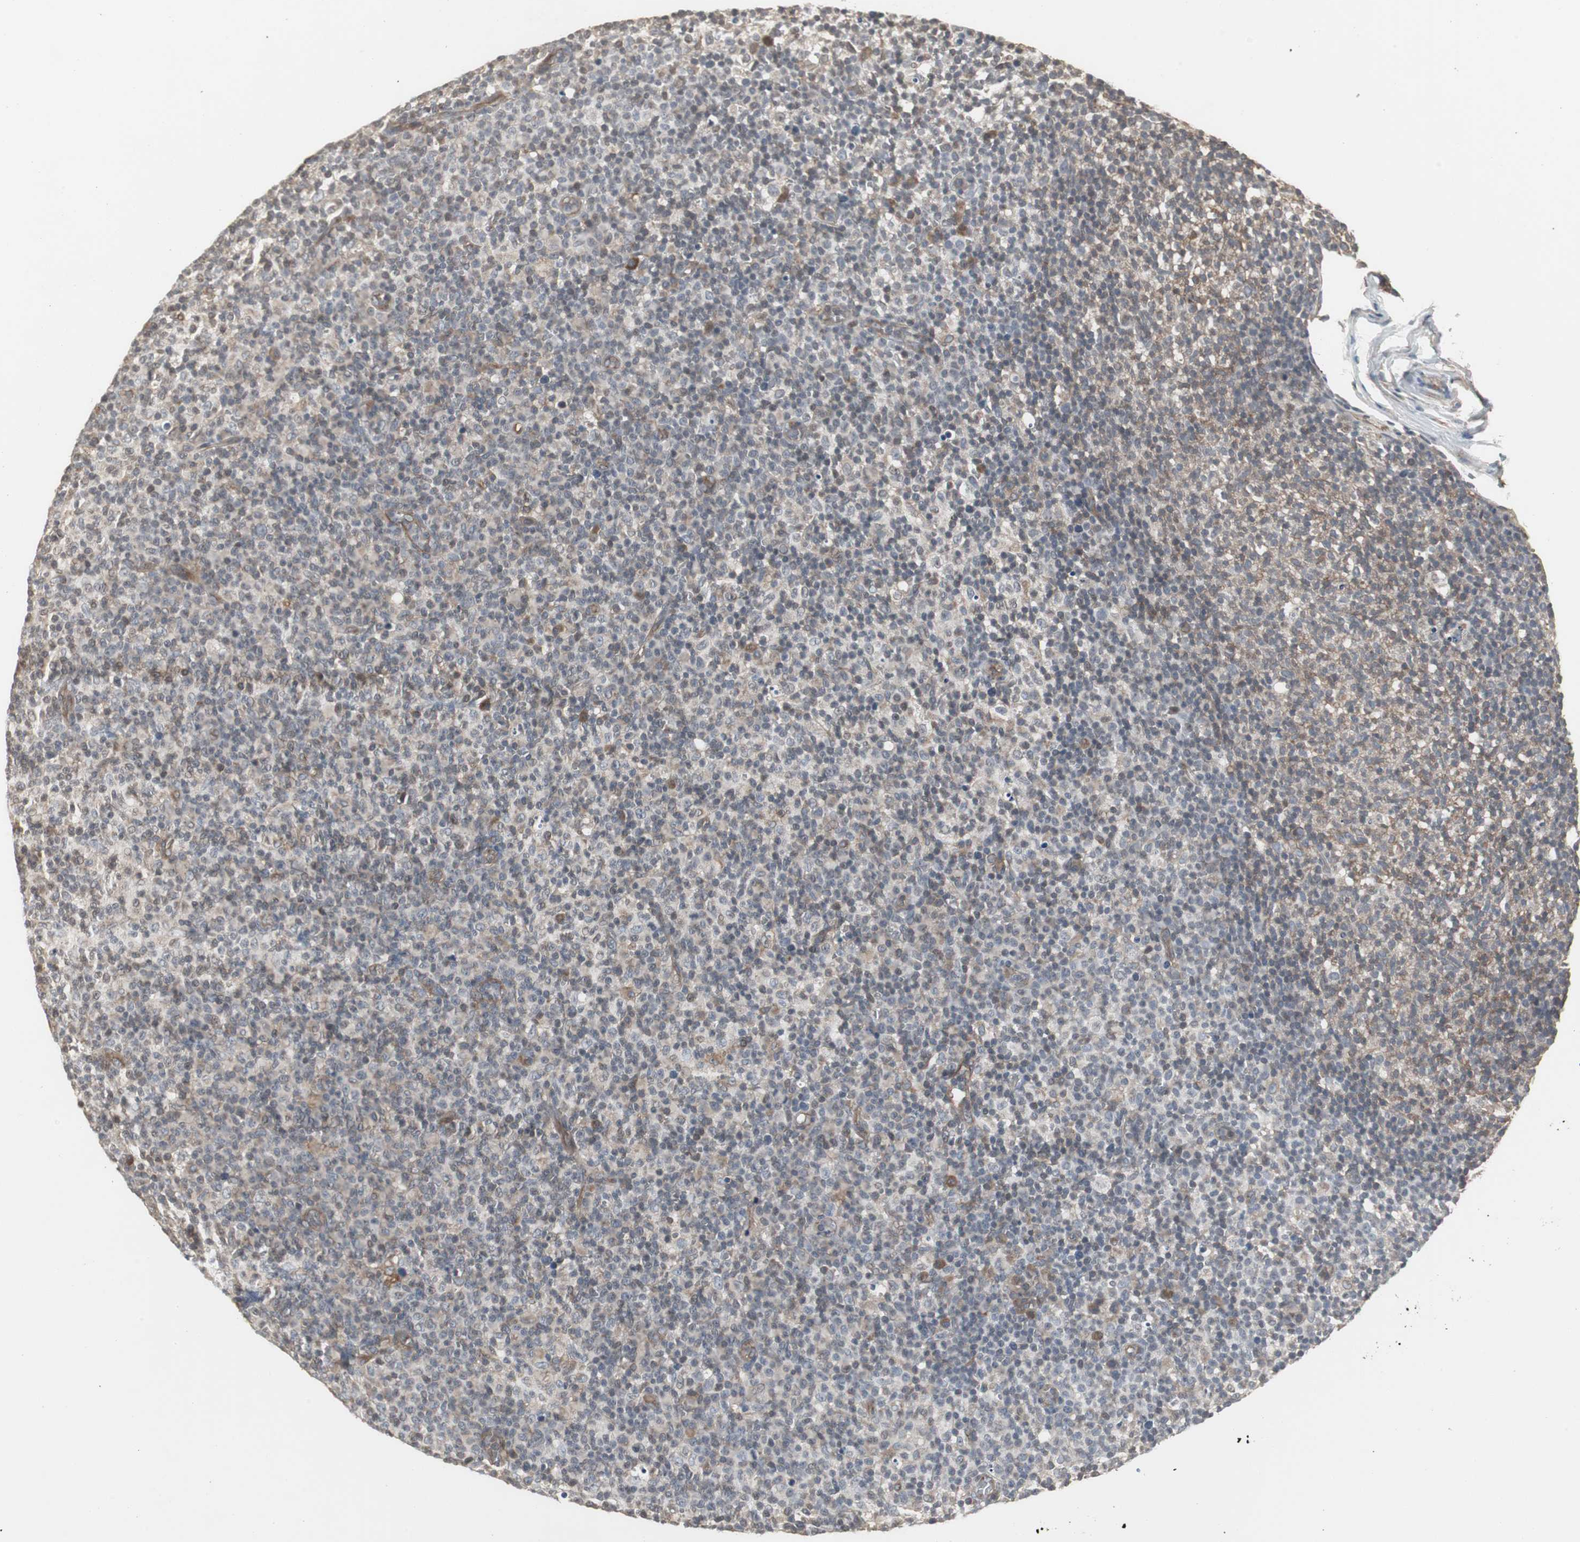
{"staining": {"intensity": "weak", "quantity": ">75%", "location": "cytoplasmic/membranous"}, "tissue": "lymph node", "cell_type": "Germinal center cells", "image_type": "normal", "snomed": [{"axis": "morphology", "description": "Normal tissue, NOS"}, {"axis": "morphology", "description": "Inflammation, NOS"}, {"axis": "topography", "description": "Lymph node"}], "caption": "Protein expression analysis of unremarkable lymph node exhibits weak cytoplasmic/membranous staining in about >75% of germinal center cells. The protein is stained brown, and the nuclei are stained in blue (DAB IHC with brightfield microscopy, high magnification).", "gene": "ATP2B2", "patient": {"sex": "male", "age": 55}}